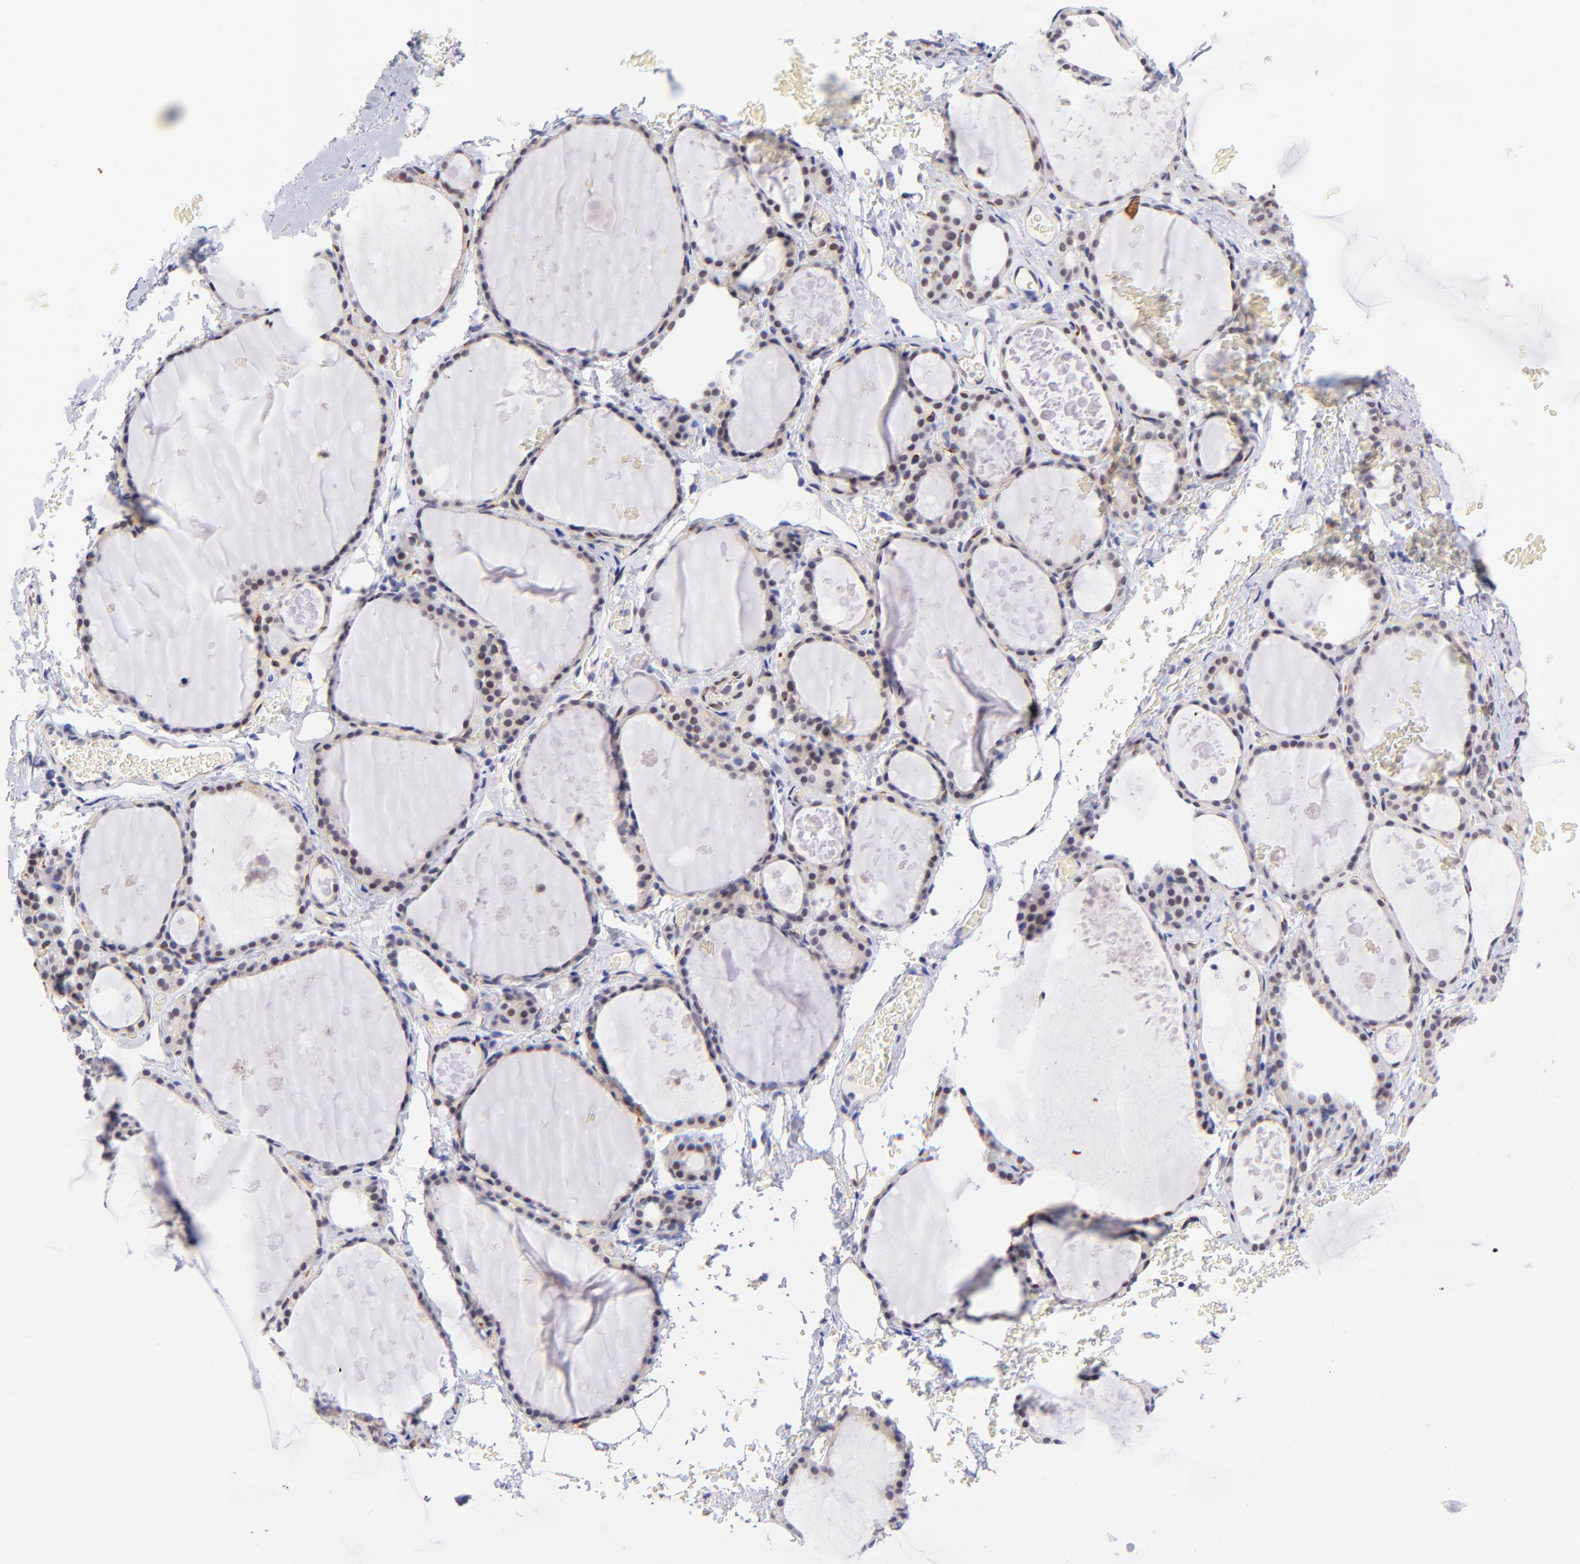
{"staining": {"intensity": "weak", "quantity": "25%-75%", "location": "nuclear"}, "tissue": "thyroid gland", "cell_type": "Glandular cells", "image_type": "normal", "snomed": [{"axis": "morphology", "description": "Normal tissue, NOS"}, {"axis": "topography", "description": "Thyroid gland"}], "caption": "Glandular cells reveal low levels of weak nuclear expression in approximately 25%-75% of cells in normal human thyroid gland. The staining was performed using DAB, with brown indicating positive protein expression. Nuclei are stained blue with hematoxylin.", "gene": "SOX6", "patient": {"sex": "male", "age": 61}}